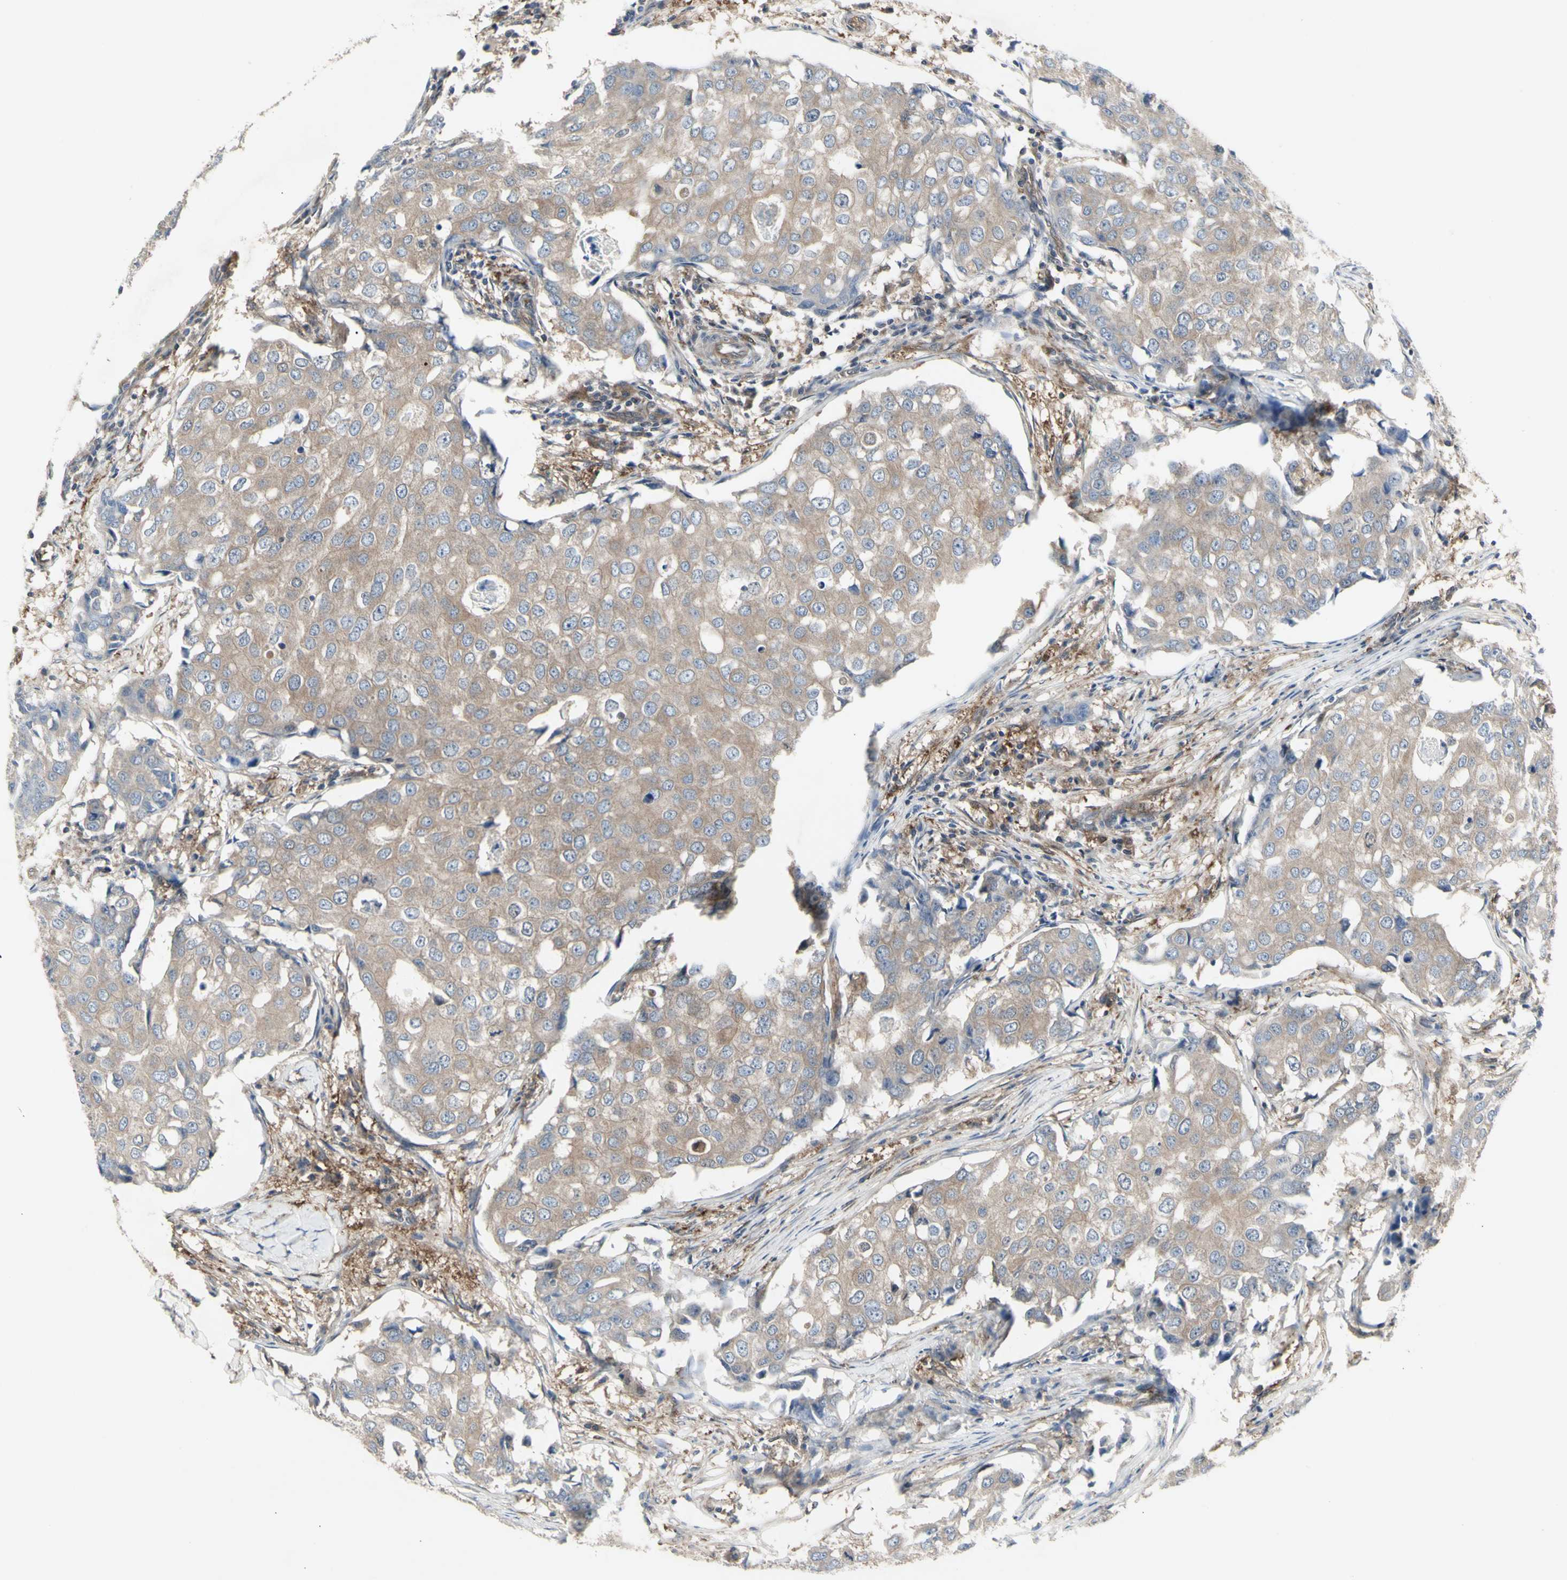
{"staining": {"intensity": "moderate", "quantity": ">75%", "location": "cytoplasmic/membranous"}, "tissue": "breast cancer", "cell_type": "Tumor cells", "image_type": "cancer", "snomed": [{"axis": "morphology", "description": "Duct carcinoma"}, {"axis": "topography", "description": "Breast"}], "caption": "IHC image of human invasive ductal carcinoma (breast) stained for a protein (brown), which exhibits medium levels of moderate cytoplasmic/membranous expression in about >75% of tumor cells.", "gene": "CHURC1-FNTB", "patient": {"sex": "female", "age": 27}}